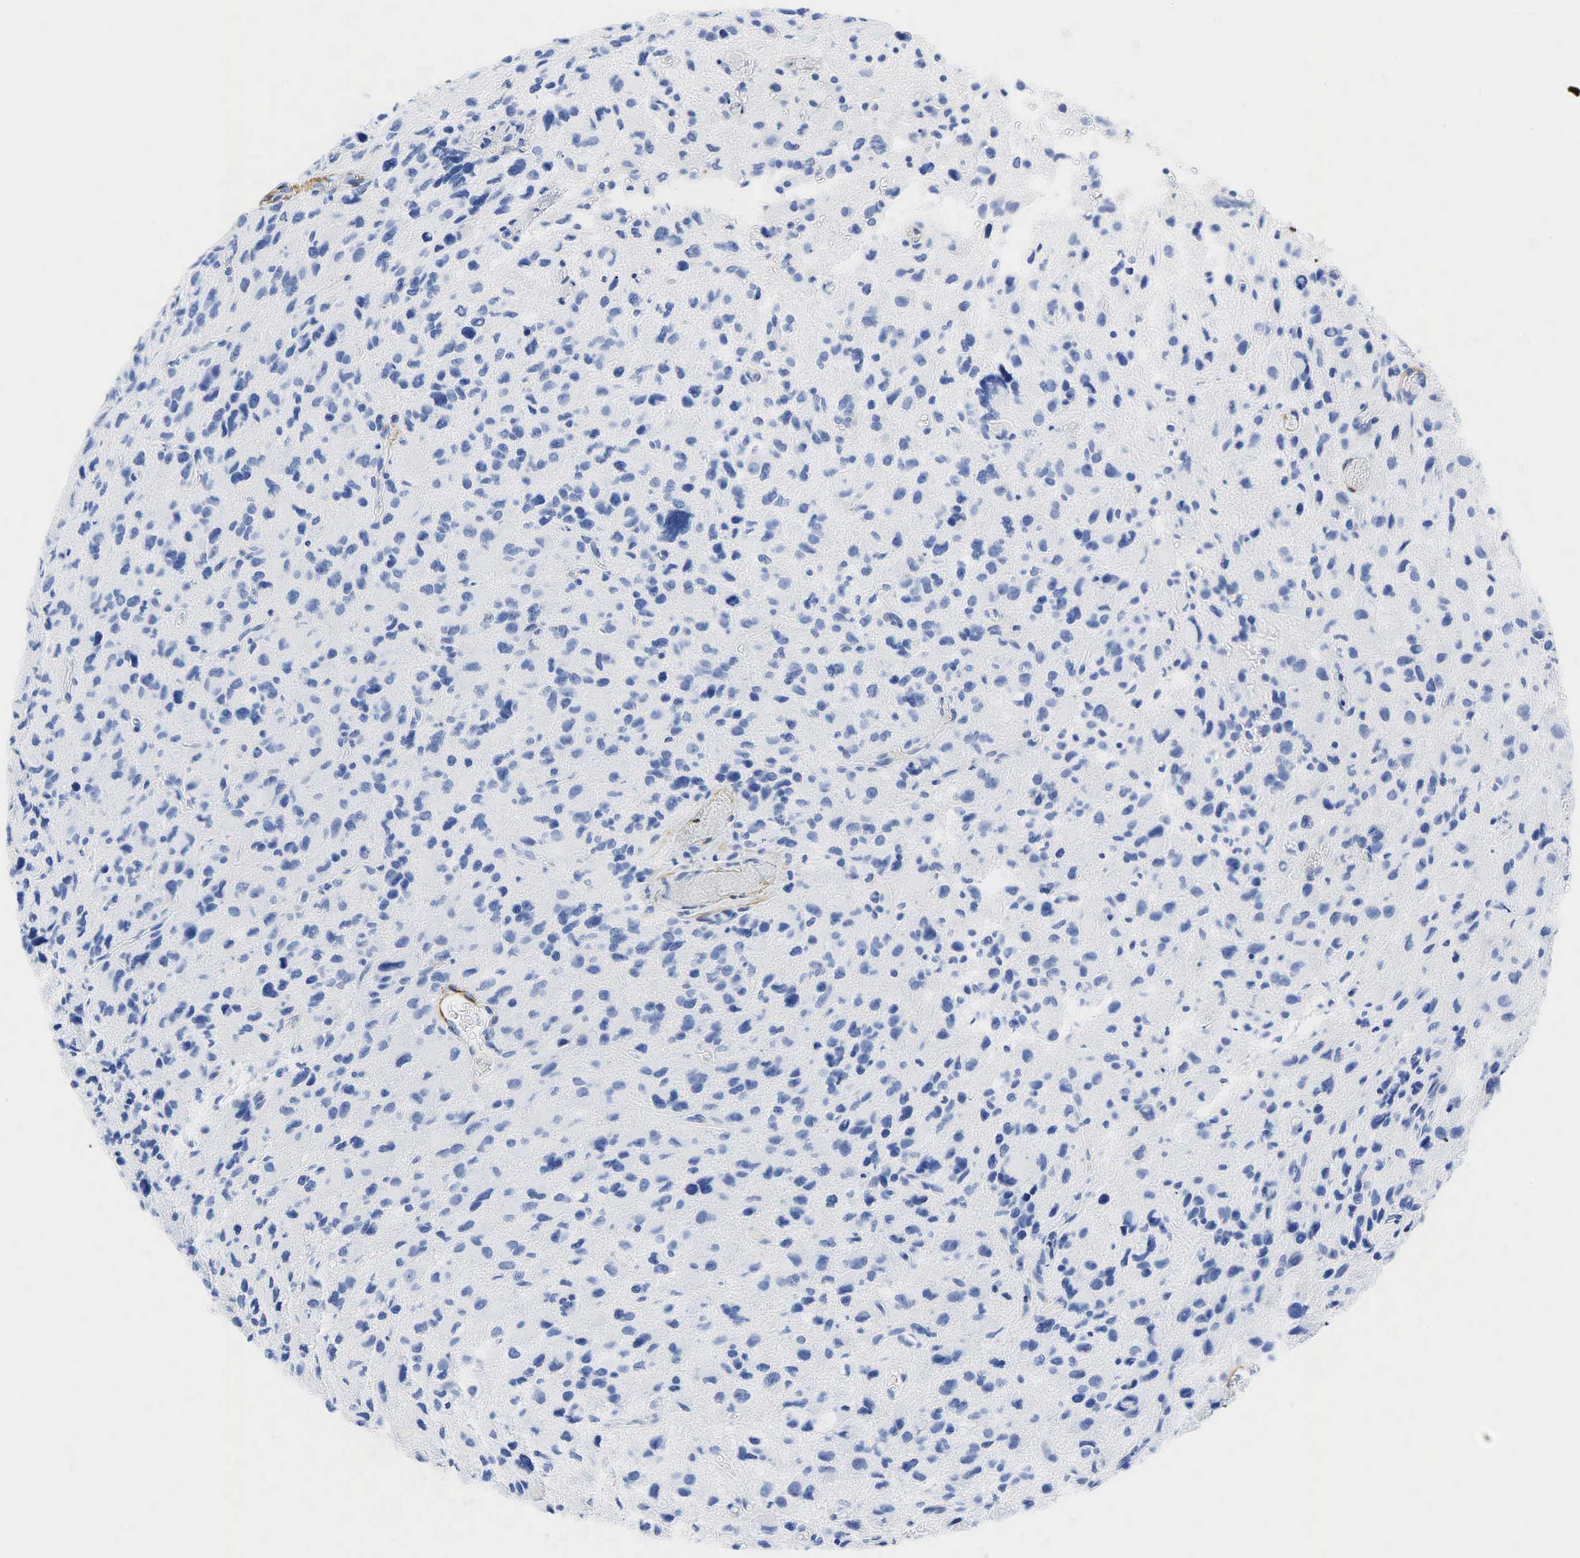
{"staining": {"intensity": "negative", "quantity": "none", "location": "none"}, "tissue": "glioma", "cell_type": "Tumor cells", "image_type": "cancer", "snomed": [{"axis": "morphology", "description": "Glioma, malignant, High grade"}, {"axis": "topography", "description": "Brain"}], "caption": "An IHC image of glioma is shown. There is no staining in tumor cells of glioma.", "gene": "ACTA1", "patient": {"sex": "male", "age": 69}}